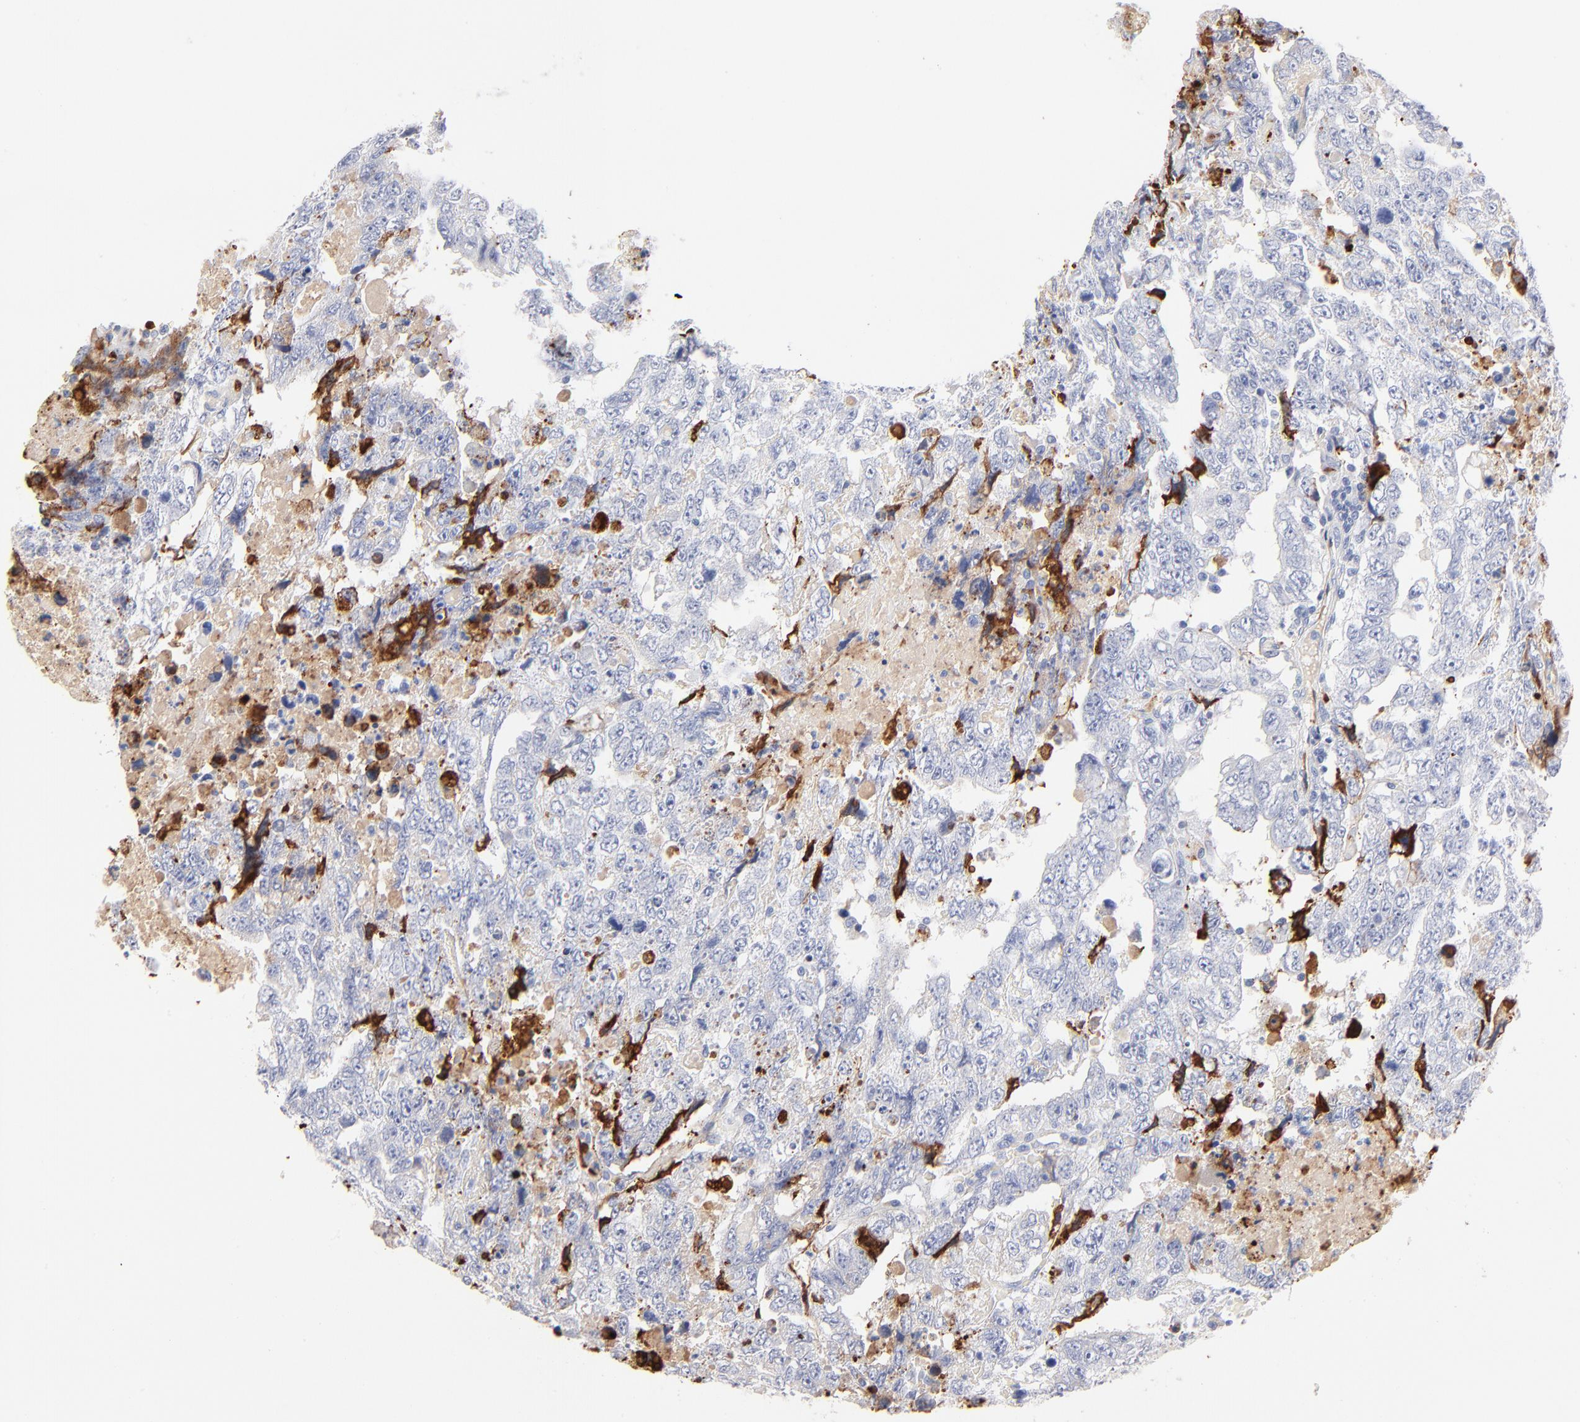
{"staining": {"intensity": "negative", "quantity": "none", "location": "none"}, "tissue": "testis cancer", "cell_type": "Tumor cells", "image_type": "cancer", "snomed": [{"axis": "morphology", "description": "Carcinoma, Embryonal, NOS"}, {"axis": "topography", "description": "Testis"}], "caption": "The micrograph displays no staining of tumor cells in testis cancer.", "gene": "APOH", "patient": {"sex": "male", "age": 36}}